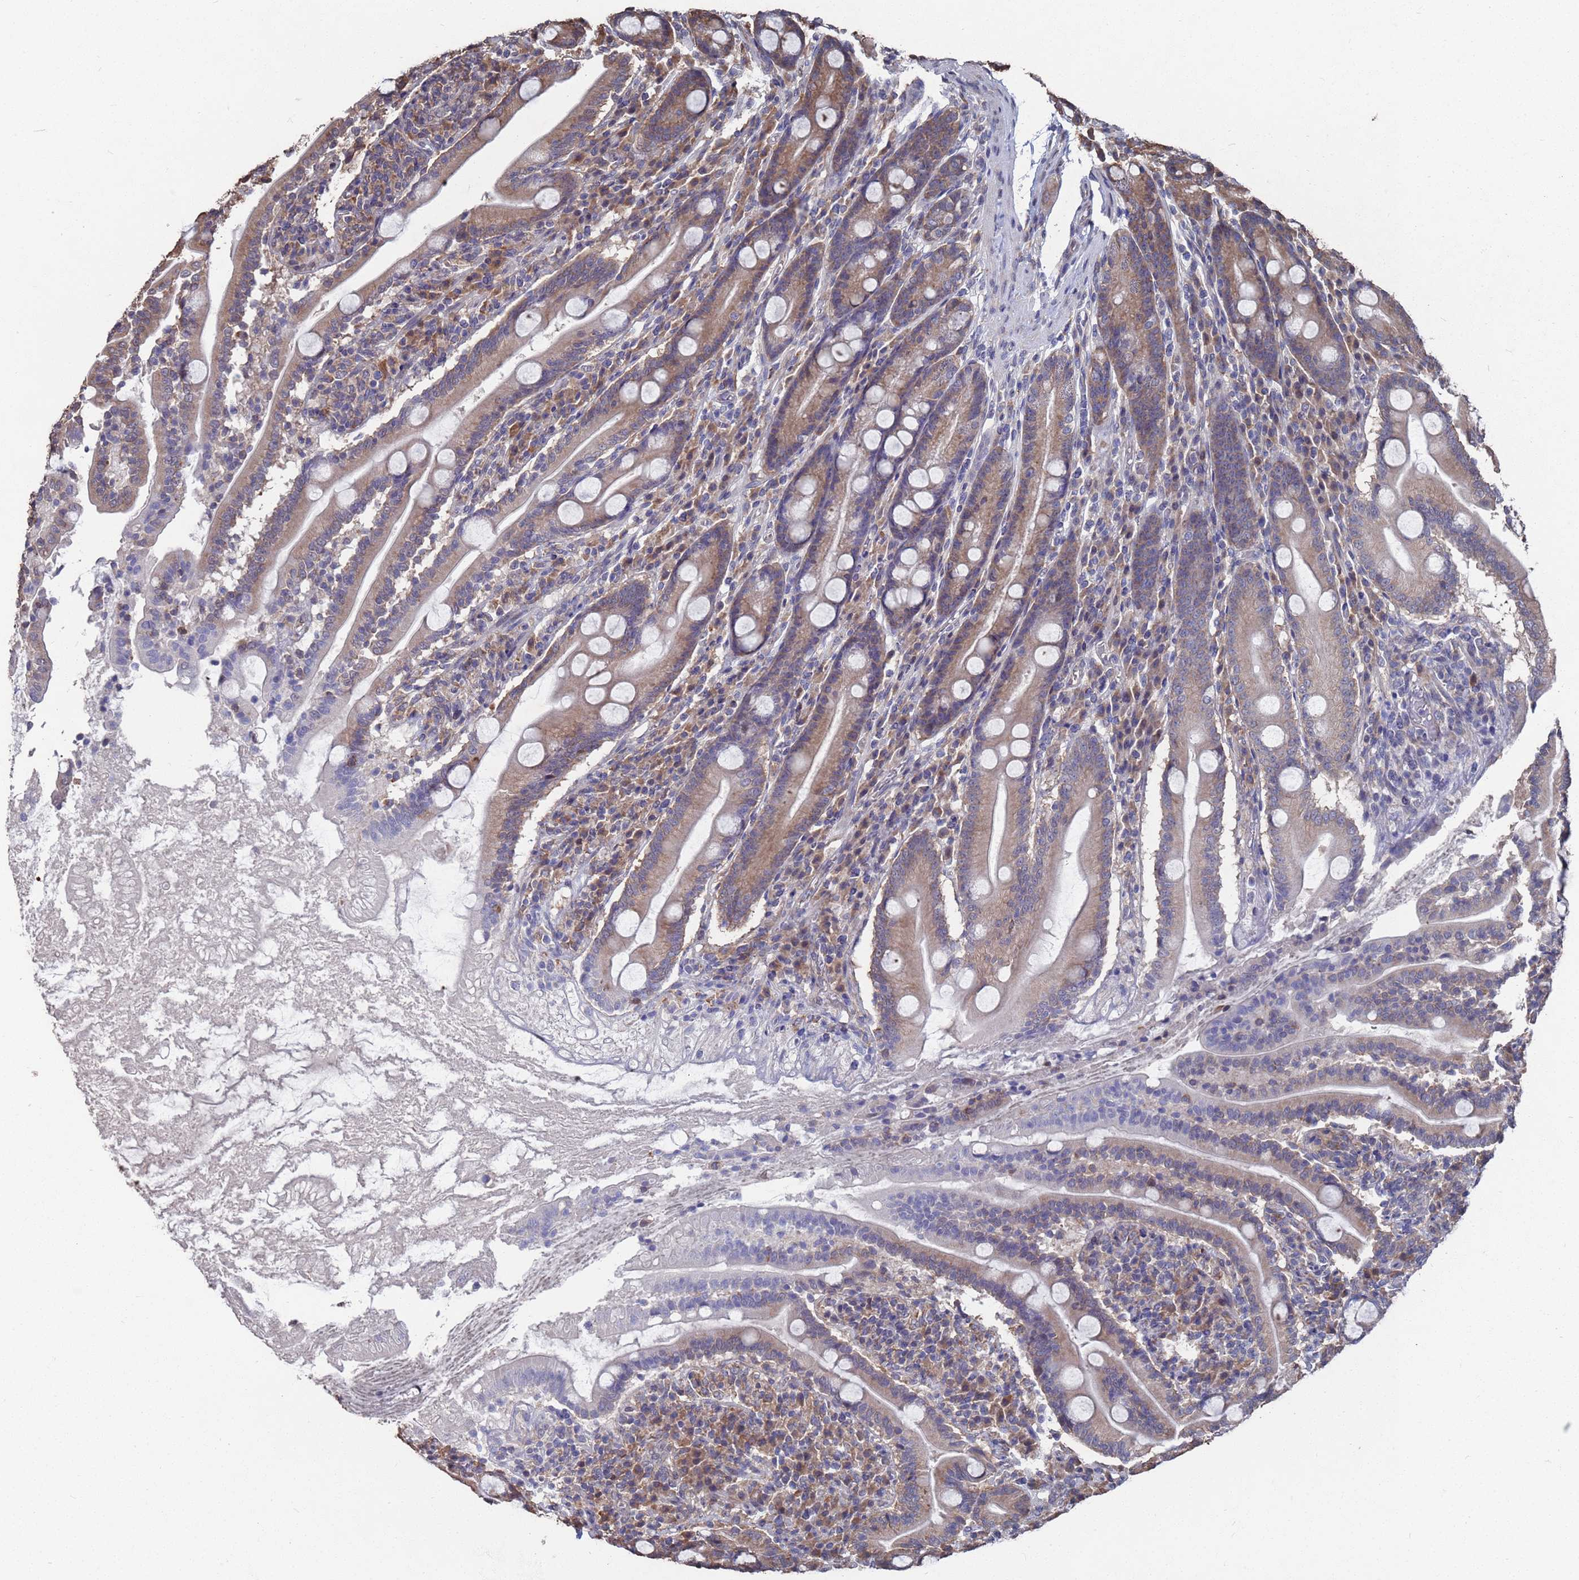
{"staining": {"intensity": "moderate", "quantity": ">75%", "location": "cytoplasmic/membranous"}, "tissue": "duodenum", "cell_type": "Glandular cells", "image_type": "normal", "snomed": [{"axis": "morphology", "description": "Normal tissue, NOS"}, {"axis": "topography", "description": "Duodenum"}], "caption": "IHC image of normal duodenum stained for a protein (brown), which exhibits medium levels of moderate cytoplasmic/membranous expression in about >75% of glandular cells.", "gene": "CFAP119", "patient": {"sex": "male", "age": 35}}